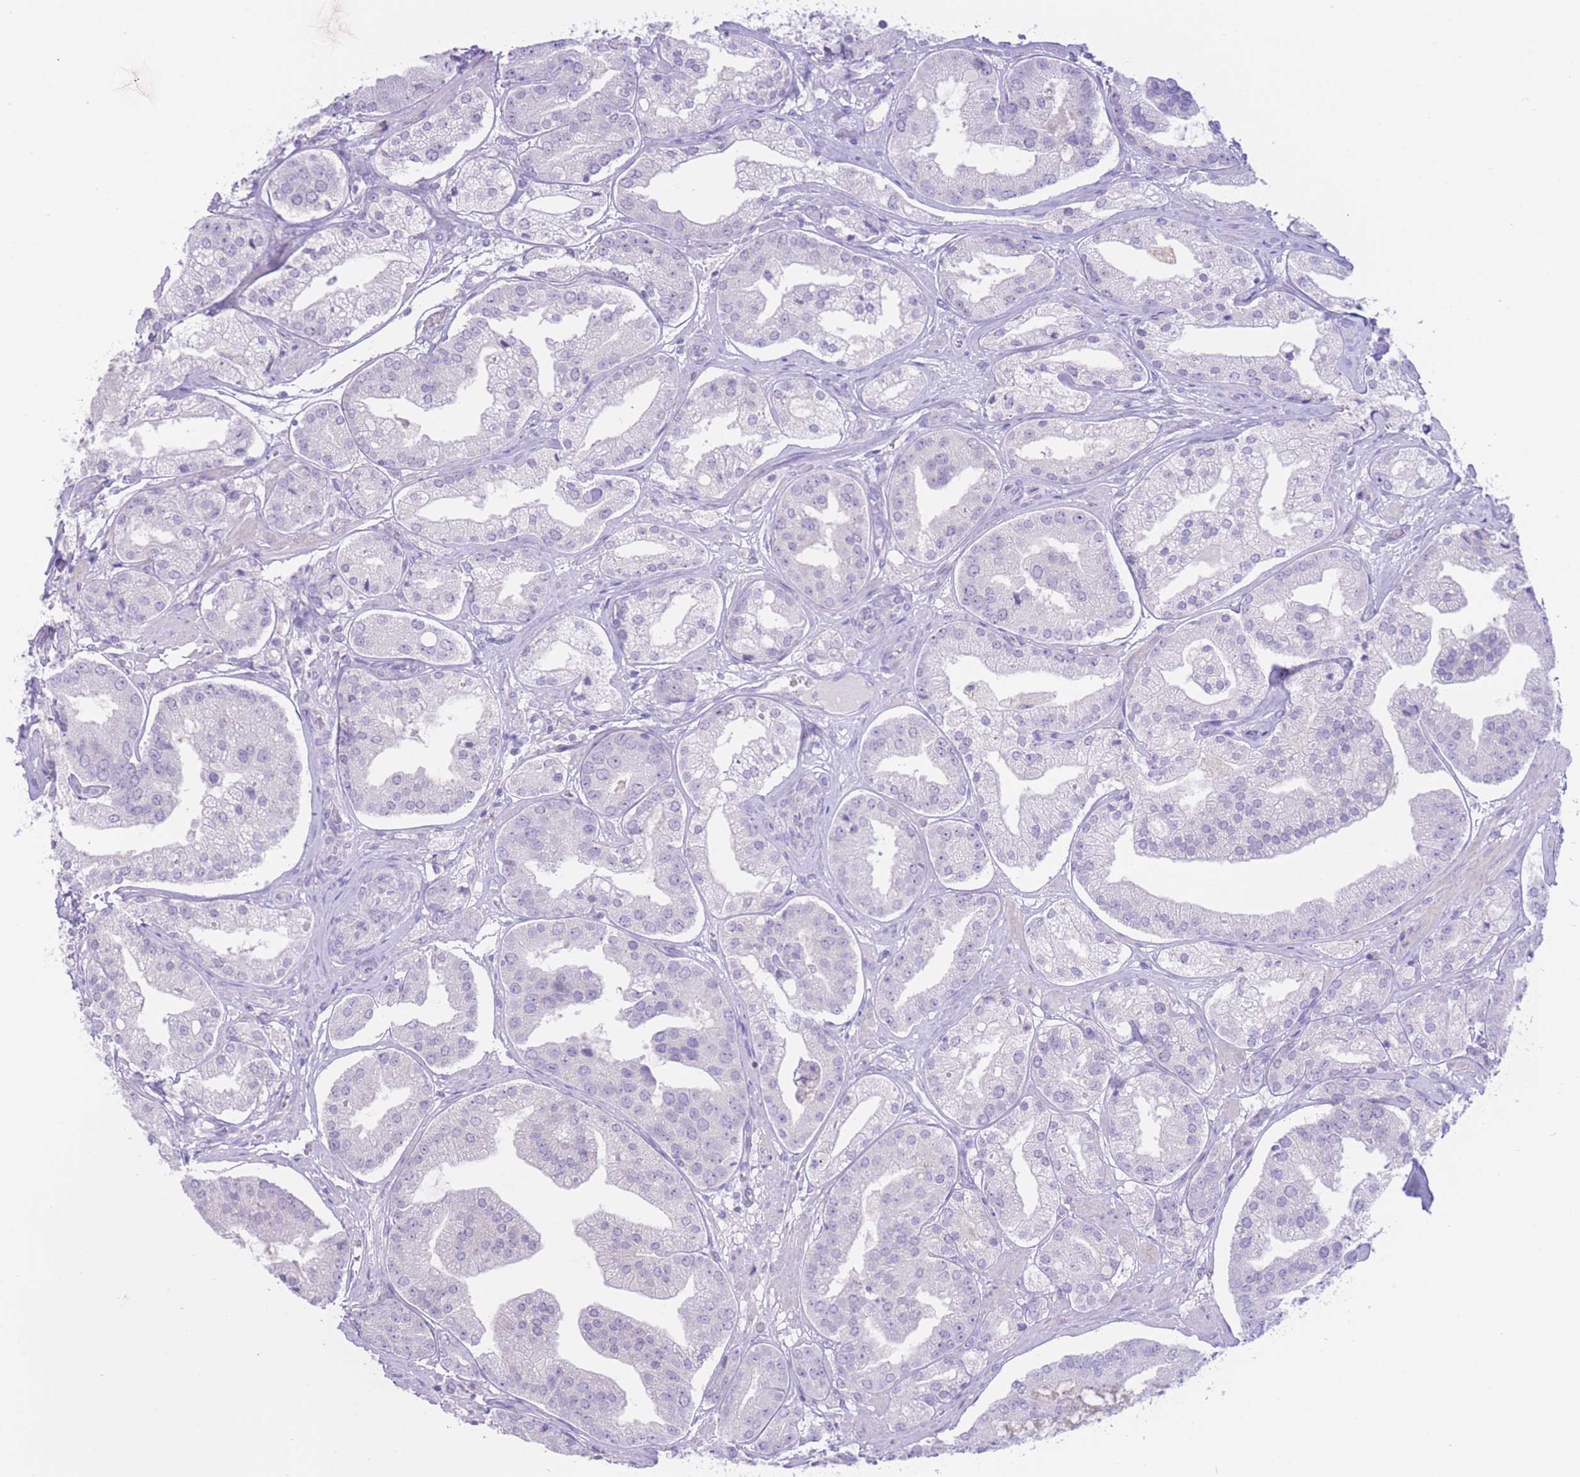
{"staining": {"intensity": "negative", "quantity": "none", "location": "none"}, "tissue": "prostate cancer", "cell_type": "Tumor cells", "image_type": "cancer", "snomed": [{"axis": "morphology", "description": "Adenocarcinoma, High grade"}, {"axis": "topography", "description": "Prostate"}], "caption": "Immunohistochemistry micrograph of prostate cancer (adenocarcinoma (high-grade)) stained for a protein (brown), which reveals no expression in tumor cells.", "gene": "ZNF212", "patient": {"sex": "male", "age": 63}}